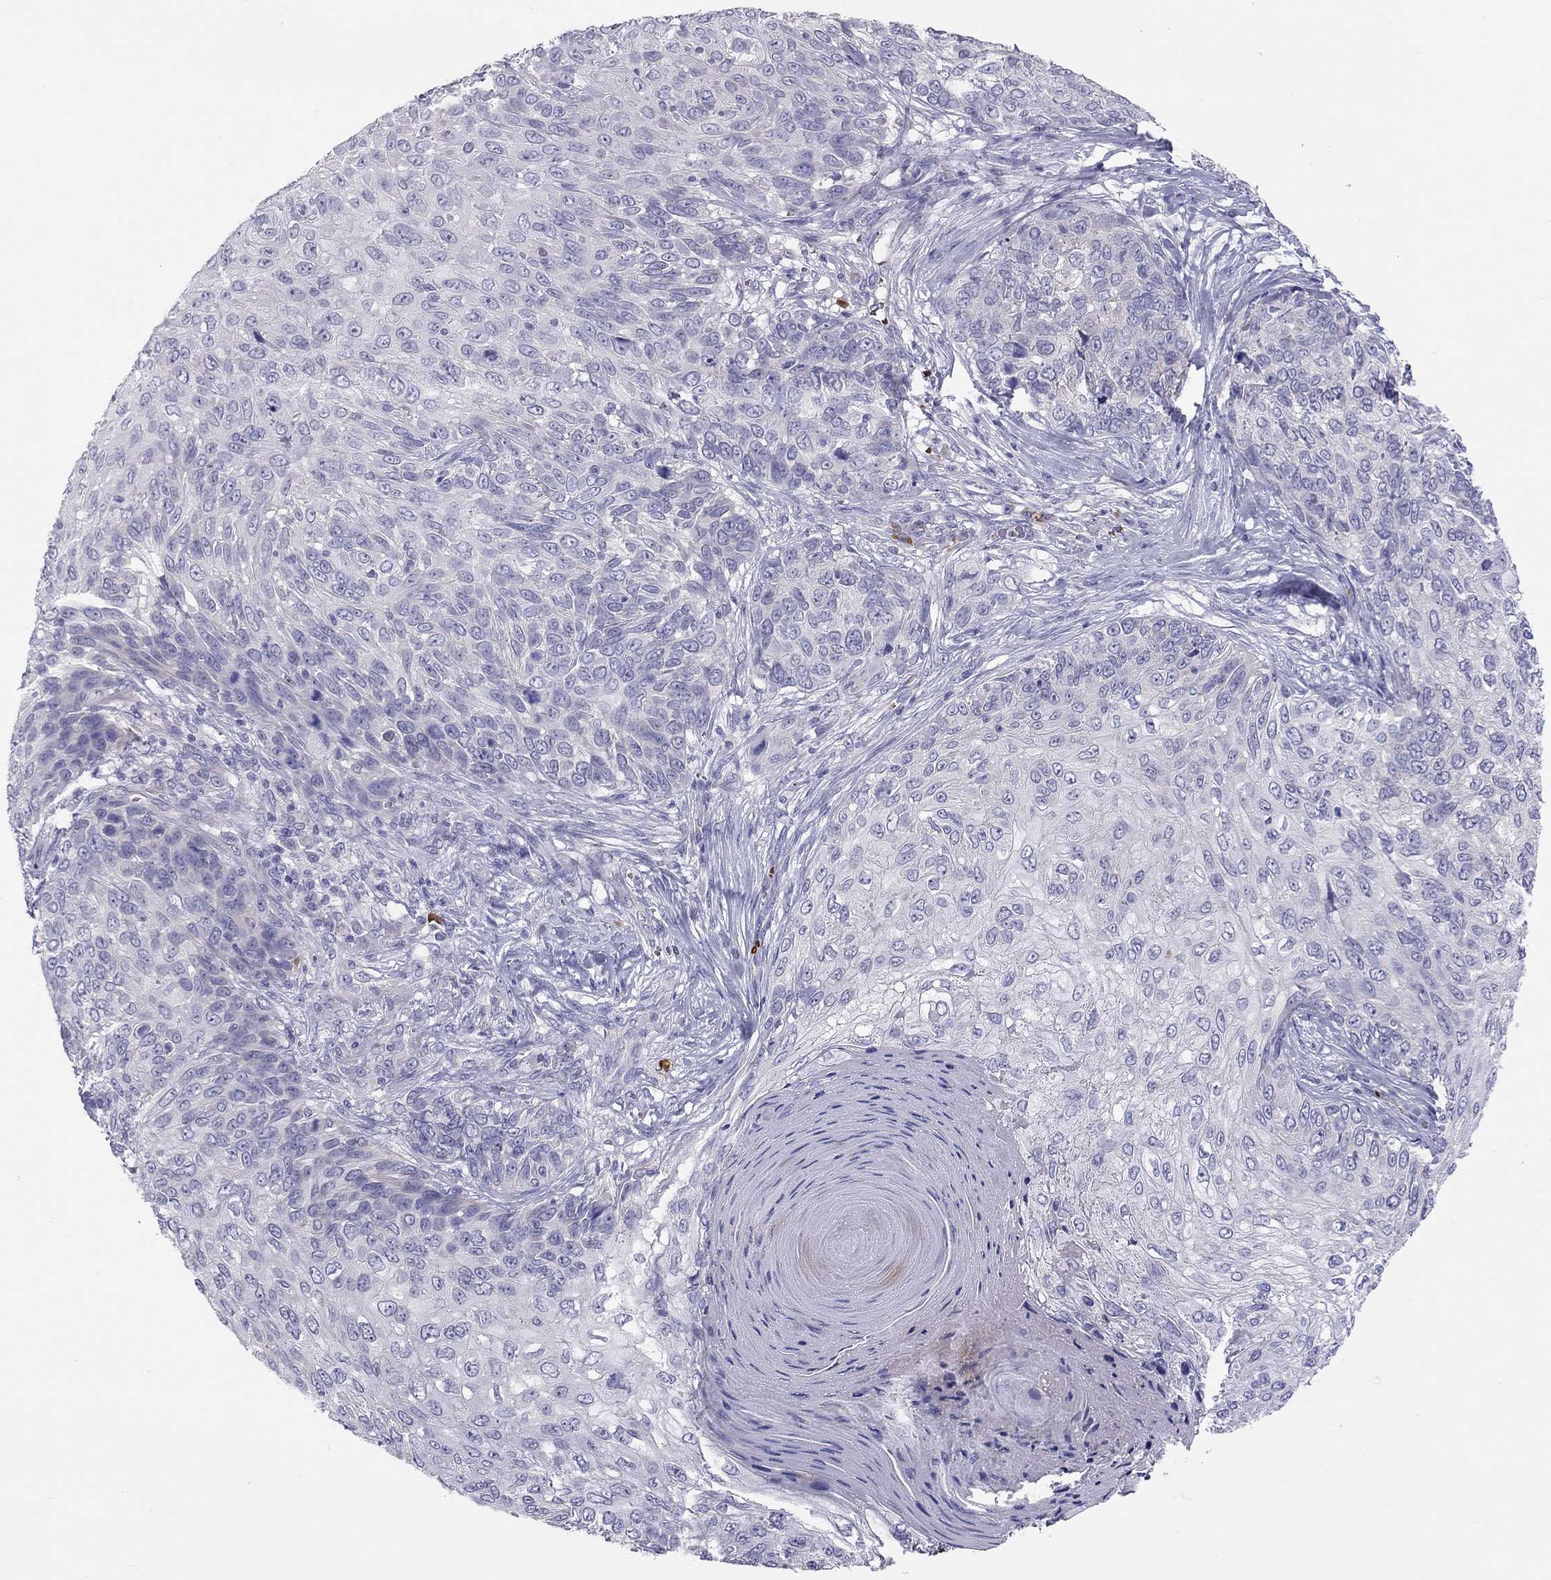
{"staining": {"intensity": "negative", "quantity": "none", "location": "none"}, "tissue": "skin cancer", "cell_type": "Tumor cells", "image_type": "cancer", "snomed": [{"axis": "morphology", "description": "Squamous cell carcinoma, NOS"}, {"axis": "topography", "description": "Skin"}], "caption": "A micrograph of skin cancer (squamous cell carcinoma) stained for a protein exhibits no brown staining in tumor cells.", "gene": "FRMD1", "patient": {"sex": "male", "age": 92}}